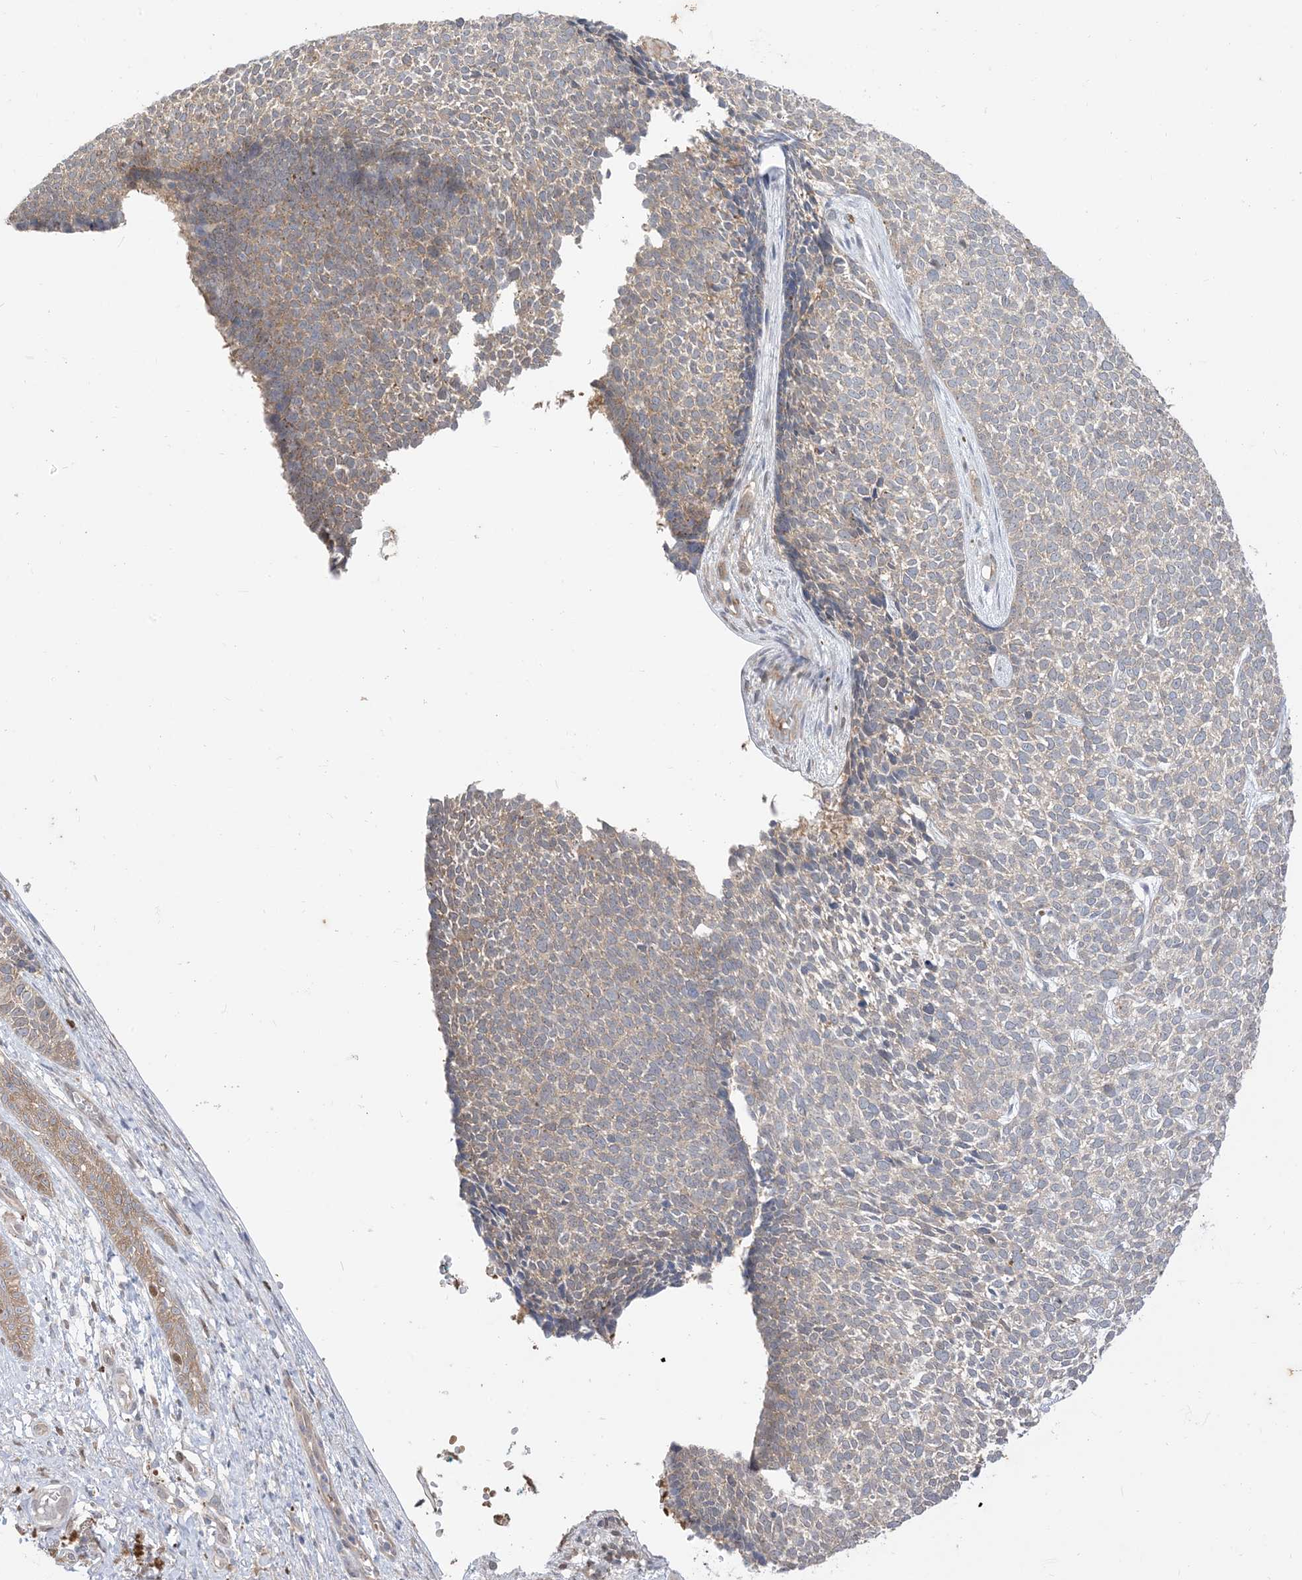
{"staining": {"intensity": "weak", "quantity": "<25%", "location": "cytoplasmic/membranous"}, "tissue": "skin cancer", "cell_type": "Tumor cells", "image_type": "cancer", "snomed": [{"axis": "morphology", "description": "Basal cell carcinoma"}, {"axis": "topography", "description": "Skin"}], "caption": "An image of skin cancer stained for a protein displays no brown staining in tumor cells.", "gene": "RIN1", "patient": {"sex": "female", "age": 84}}